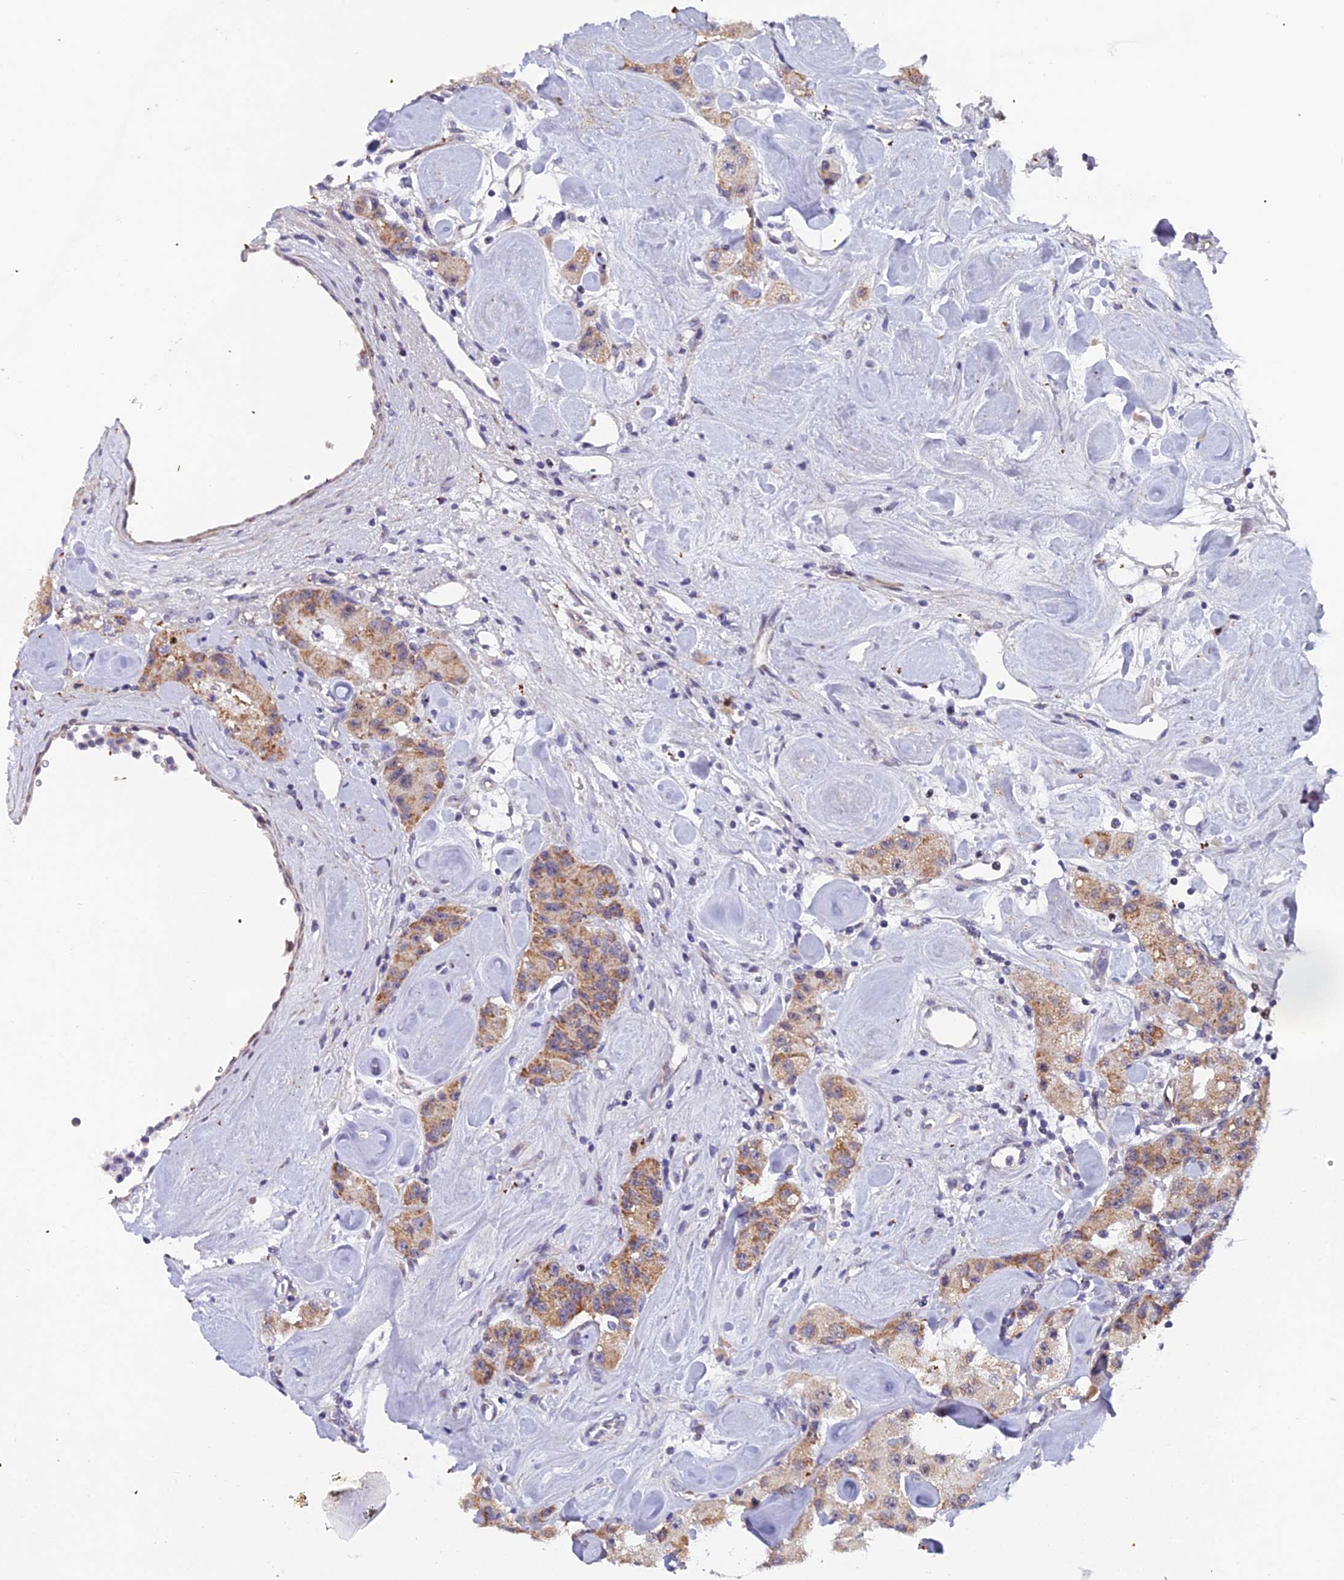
{"staining": {"intensity": "moderate", "quantity": ">75%", "location": "cytoplasmic/membranous"}, "tissue": "carcinoid", "cell_type": "Tumor cells", "image_type": "cancer", "snomed": [{"axis": "morphology", "description": "Carcinoid, malignant, NOS"}, {"axis": "topography", "description": "Pancreas"}], "caption": "Protein analysis of malignant carcinoid tissue exhibits moderate cytoplasmic/membranous staining in approximately >75% of tumor cells. The protein is shown in brown color, while the nuclei are stained blue.", "gene": "XKR9", "patient": {"sex": "male", "age": 41}}